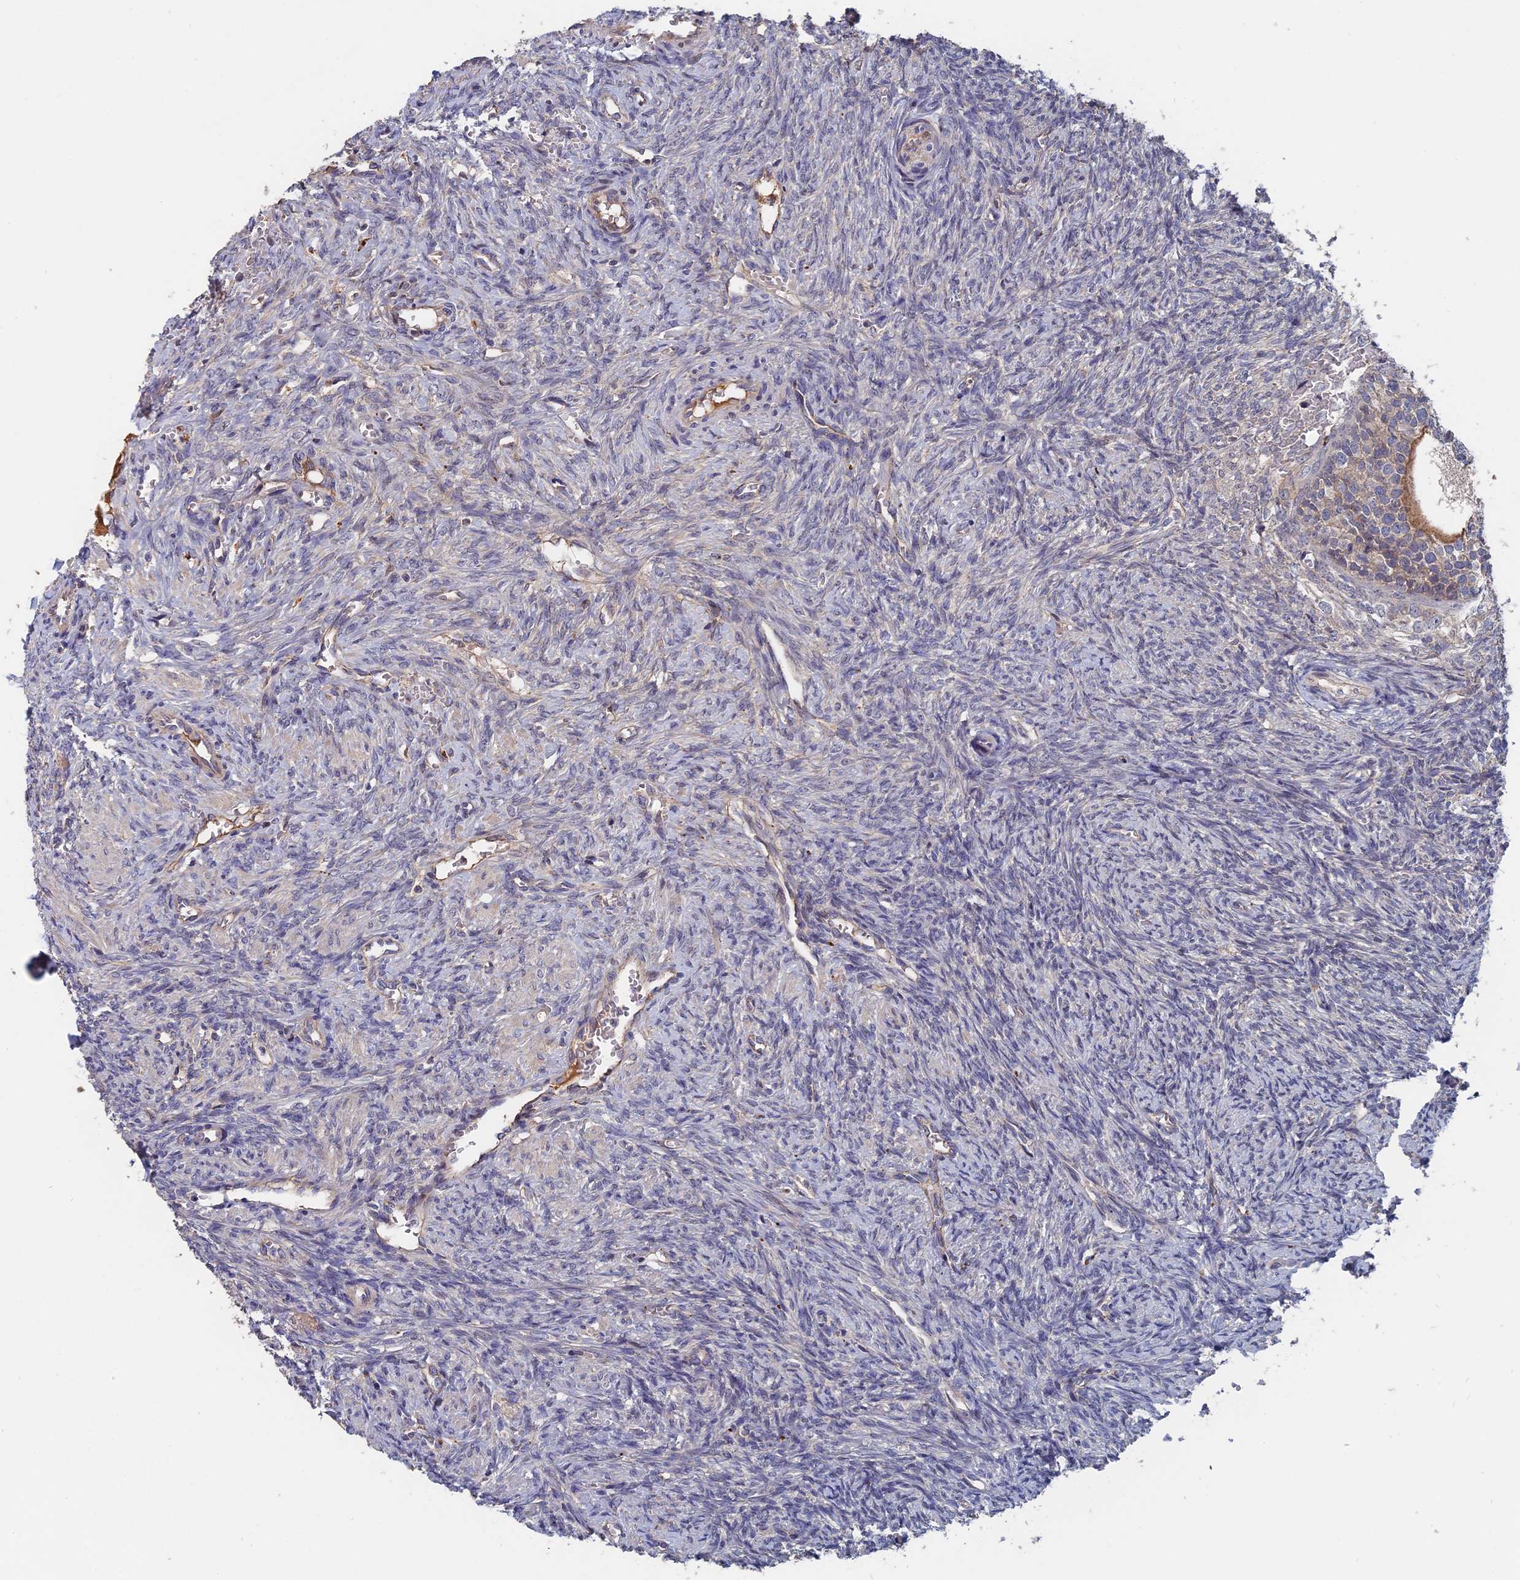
{"staining": {"intensity": "weak", "quantity": ">75%", "location": "cytoplasmic/membranous"}, "tissue": "ovary", "cell_type": "Follicle cells", "image_type": "normal", "snomed": [{"axis": "morphology", "description": "Normal tissue, NOS"}, {"axis": "topography", "description": "Ovary"}], "caption": "DAB (3,3'-diaminobenzidine) immunohistochemical staining of normal human ovary displays weak cytoplasmic/membranous protein positivity in about >75% of follicle cells. The protein of interest is shown in brown color, while the nuclei are stained blue.", "gene": "SLC33A1", "patient": {"sex": "female", "age": 41}}